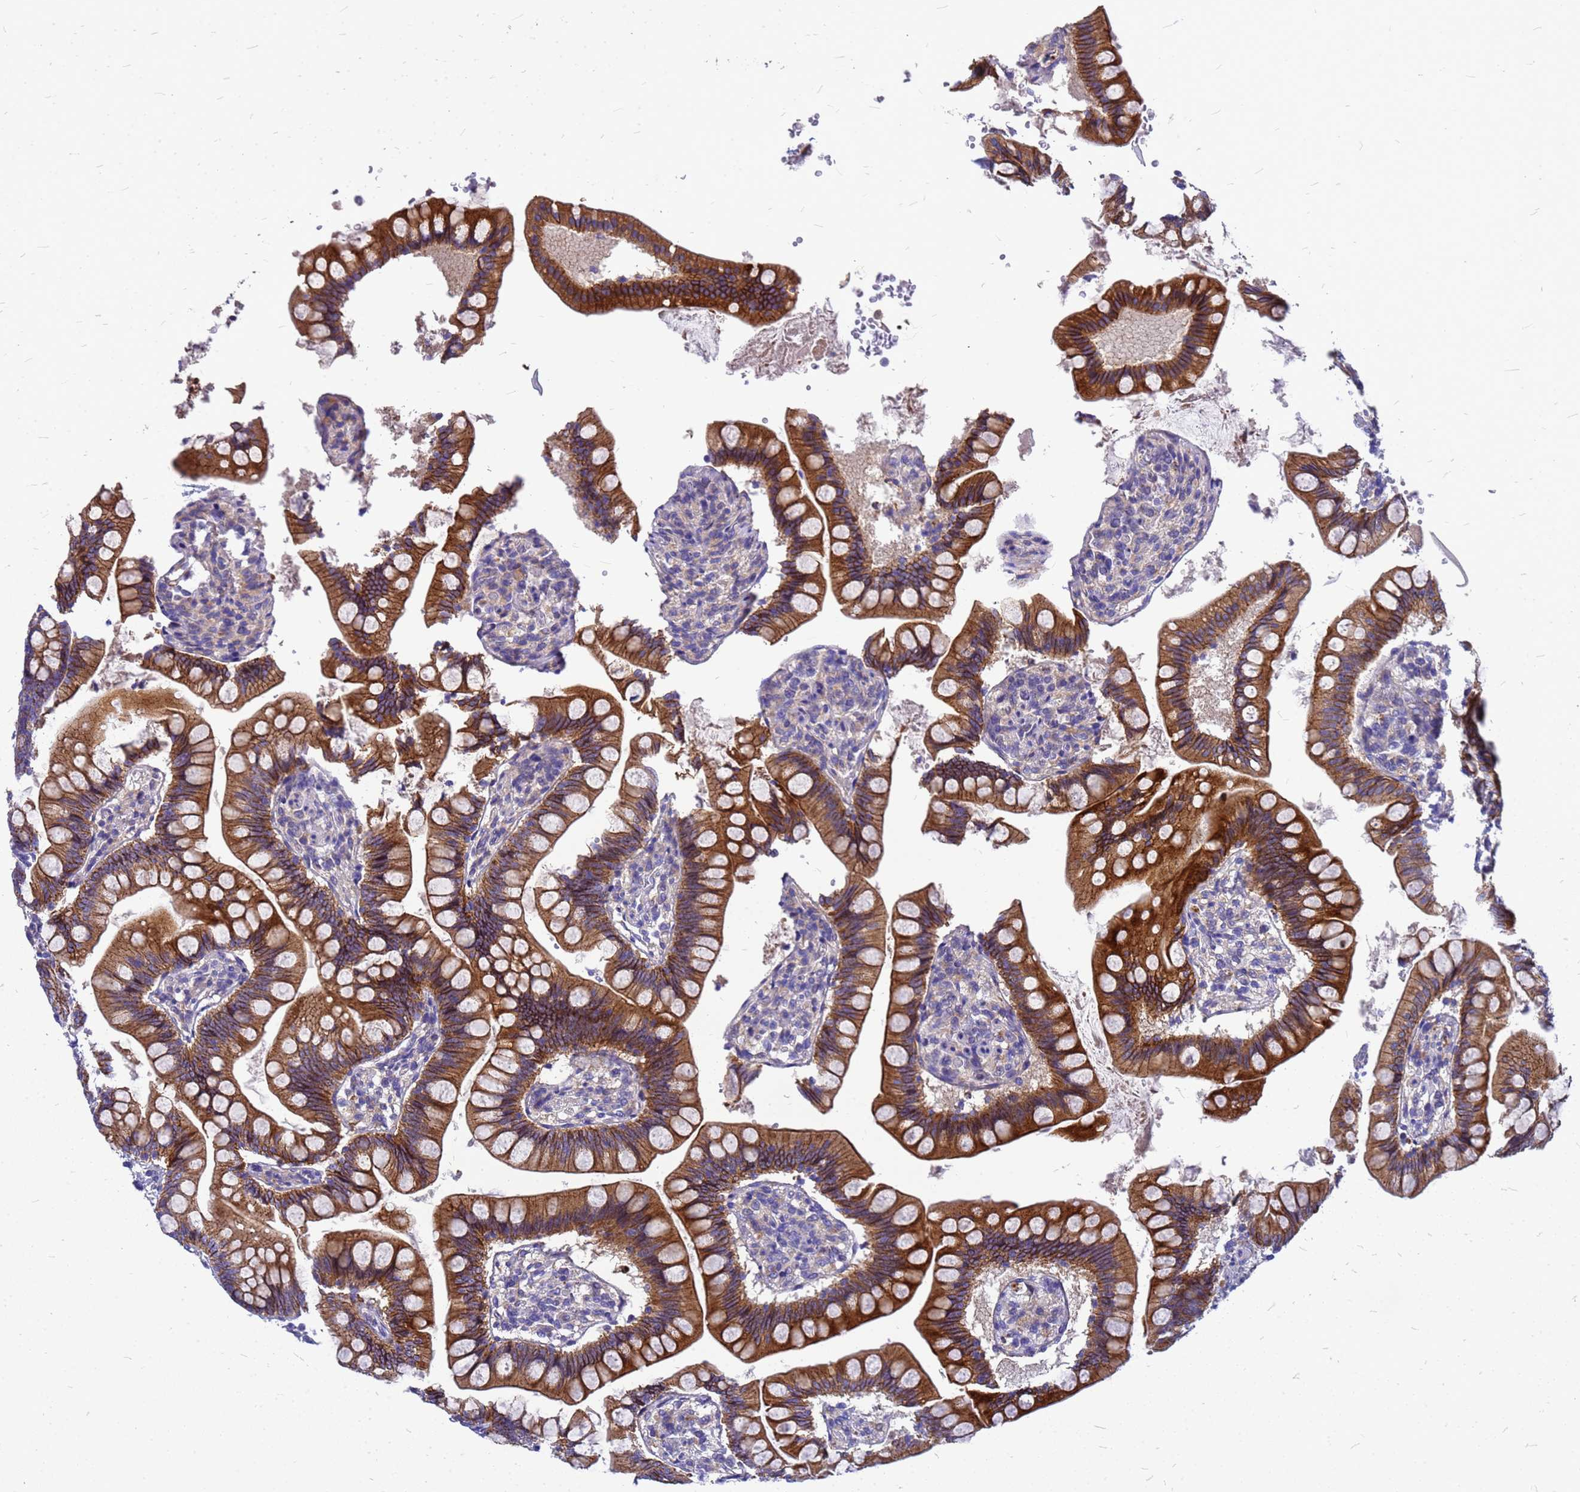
{"staining": {"intensity": "strong", "quantity": ">75%", "location": "cytoplasmic/membranous"}, "tissue": "small intestine", "cell_type": "Glandular cells", "image_type": "normal", "snomed": [{"axis": "morphology", "description": "Normal tissue, NOS"}, {"axis": "topography", "description": "Small intestine"}], "caption": "A high-resolution micrograph shows immunohistochemistry (IHC) staining of unremarkable small intestine, which exhibits strong cytoplasmic/membranous expression in about >75% of glandular cells.", "gene": "FBXW5", "patient": {"sex": "male", "age": 7}}